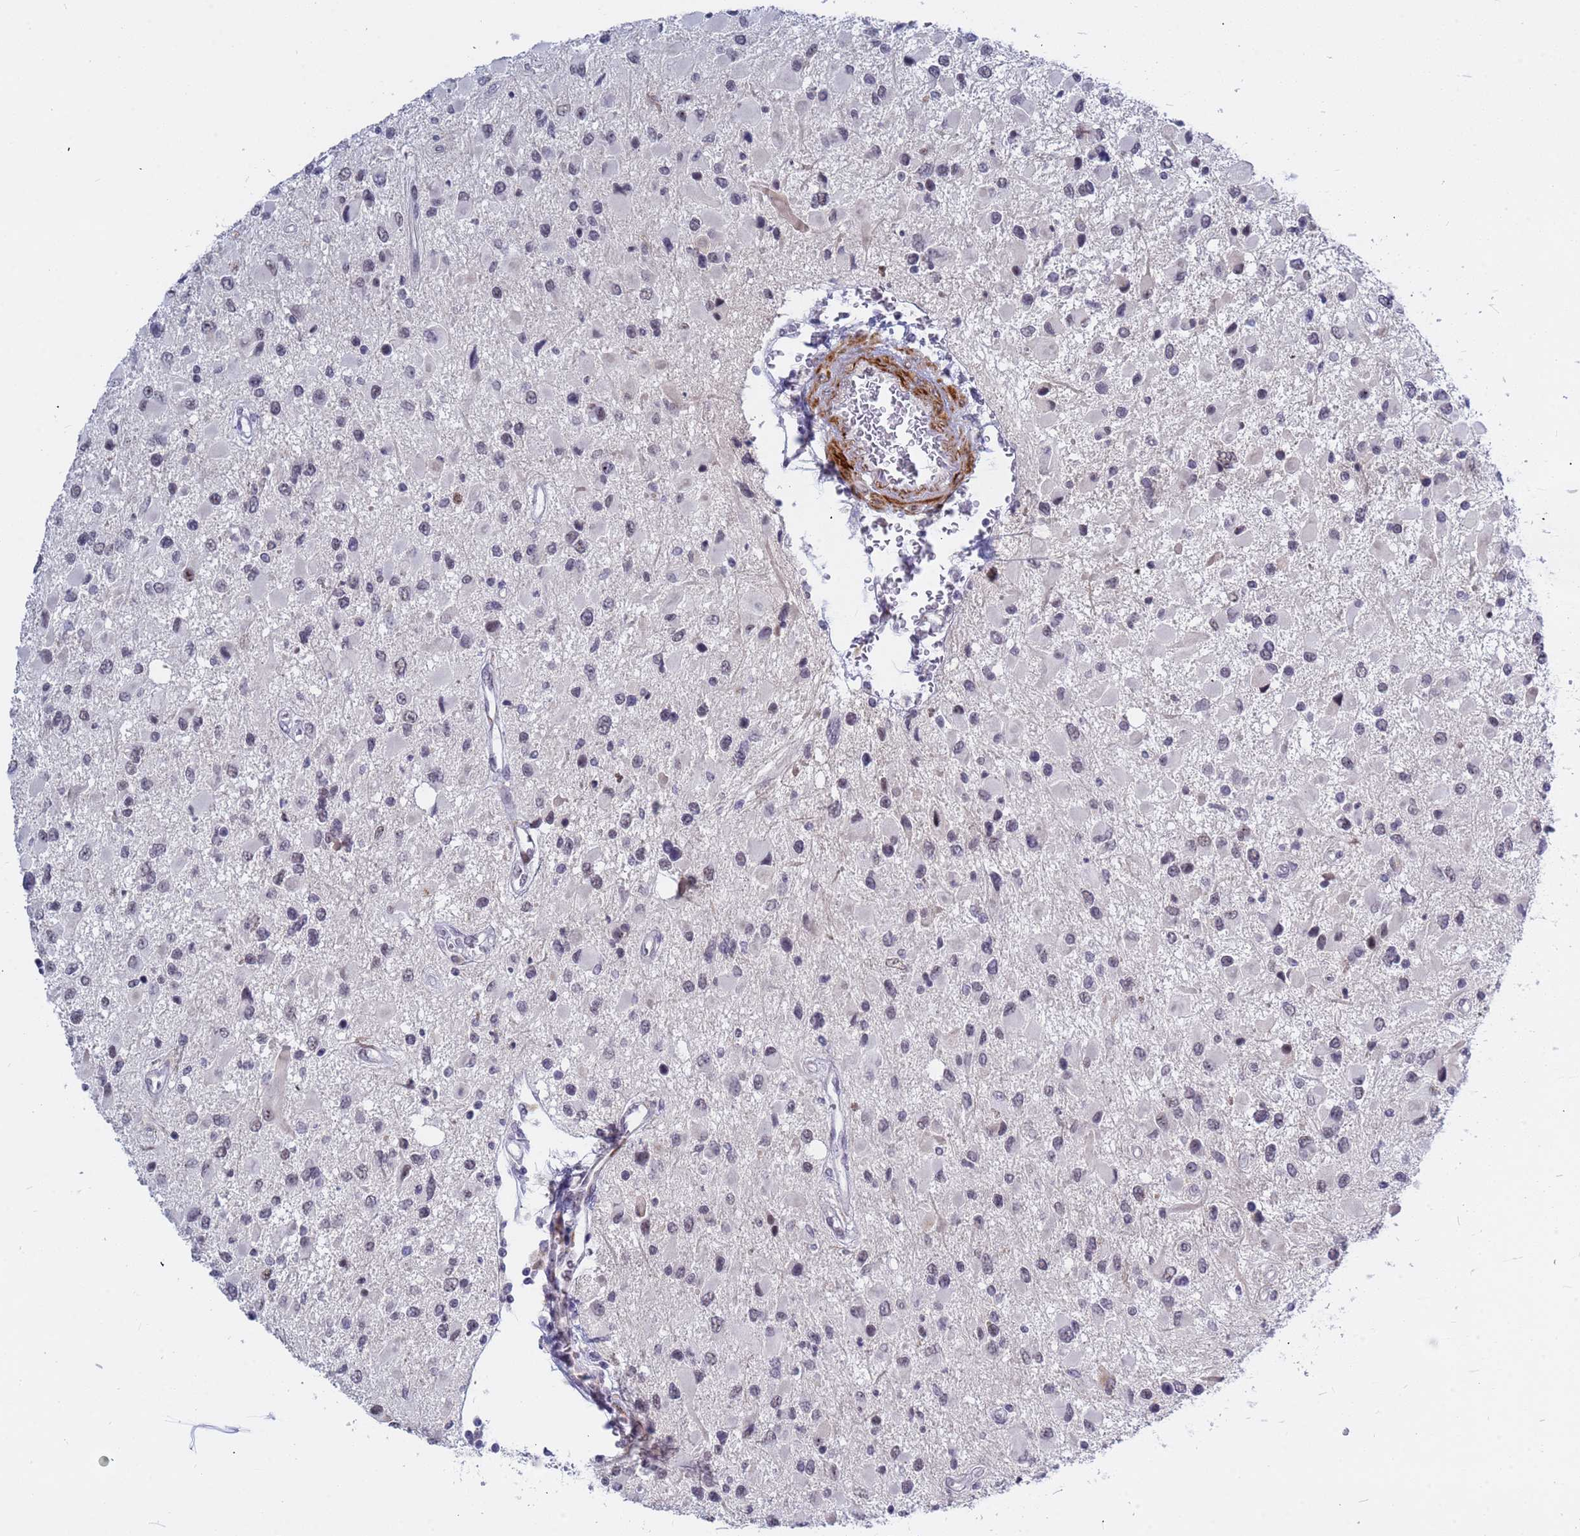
{"staining": {"intensity": "negative", "quantity": "none", "location": "none"}, "tissue": "glioma", "cell_type": "Tumor cells", "image_type": "cancer", "snomed": [{"axis": "morphology", "description": "Glioma, malignant, High grade"}, {"axis": "topography", "description": "Brain"}], "caption": "Immunohistochemistry micrograph of human glioma stained for a protein (brown), which demonstrates no staining in tumor cells.", "gene": "CXorf65", "patient": {"sex": "male", "age": 53}}